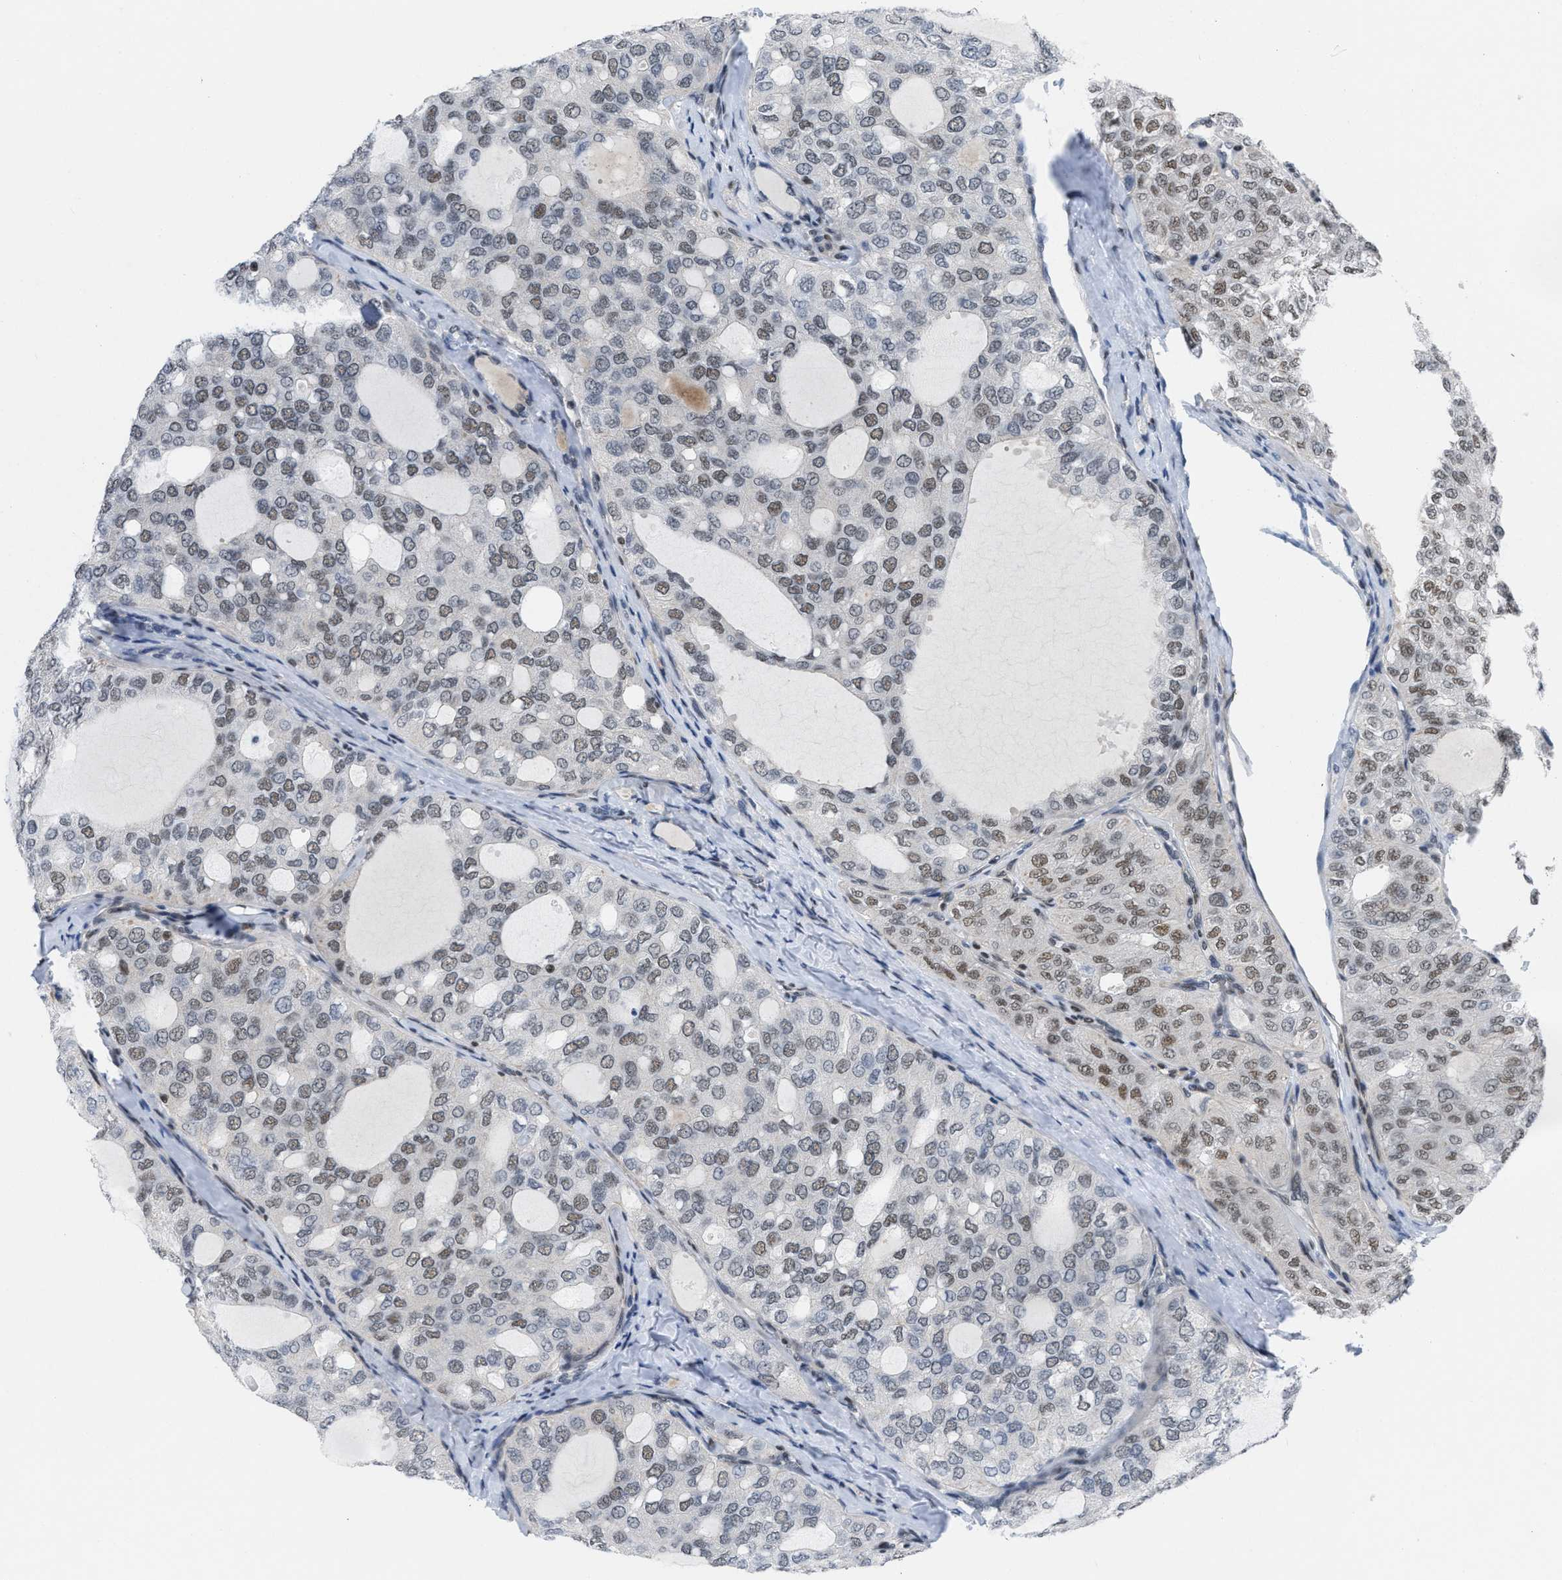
{"staining": {"intensity": "weak", "quantity": "25%-75%", "location": "nuclear"}, "tissue": "thyroid cancer", "cell_type": "Tumor cells", "image_type": "cancer", "snomed": [{"axis": "morphology", "description": "Follicular adenoma carcinoma, NOS"}, {"axis": "topography", "description": "Thyroid gland"}], "caption": "Immunohistochemical staining of follicular adenoma carcinoma (thyroid) demonstrates low levels of weak nuclear expression in approximately 25%-75% of tumor cells.", "gene": "MIER1", "patient": {"sex": "male", "age": 75}}